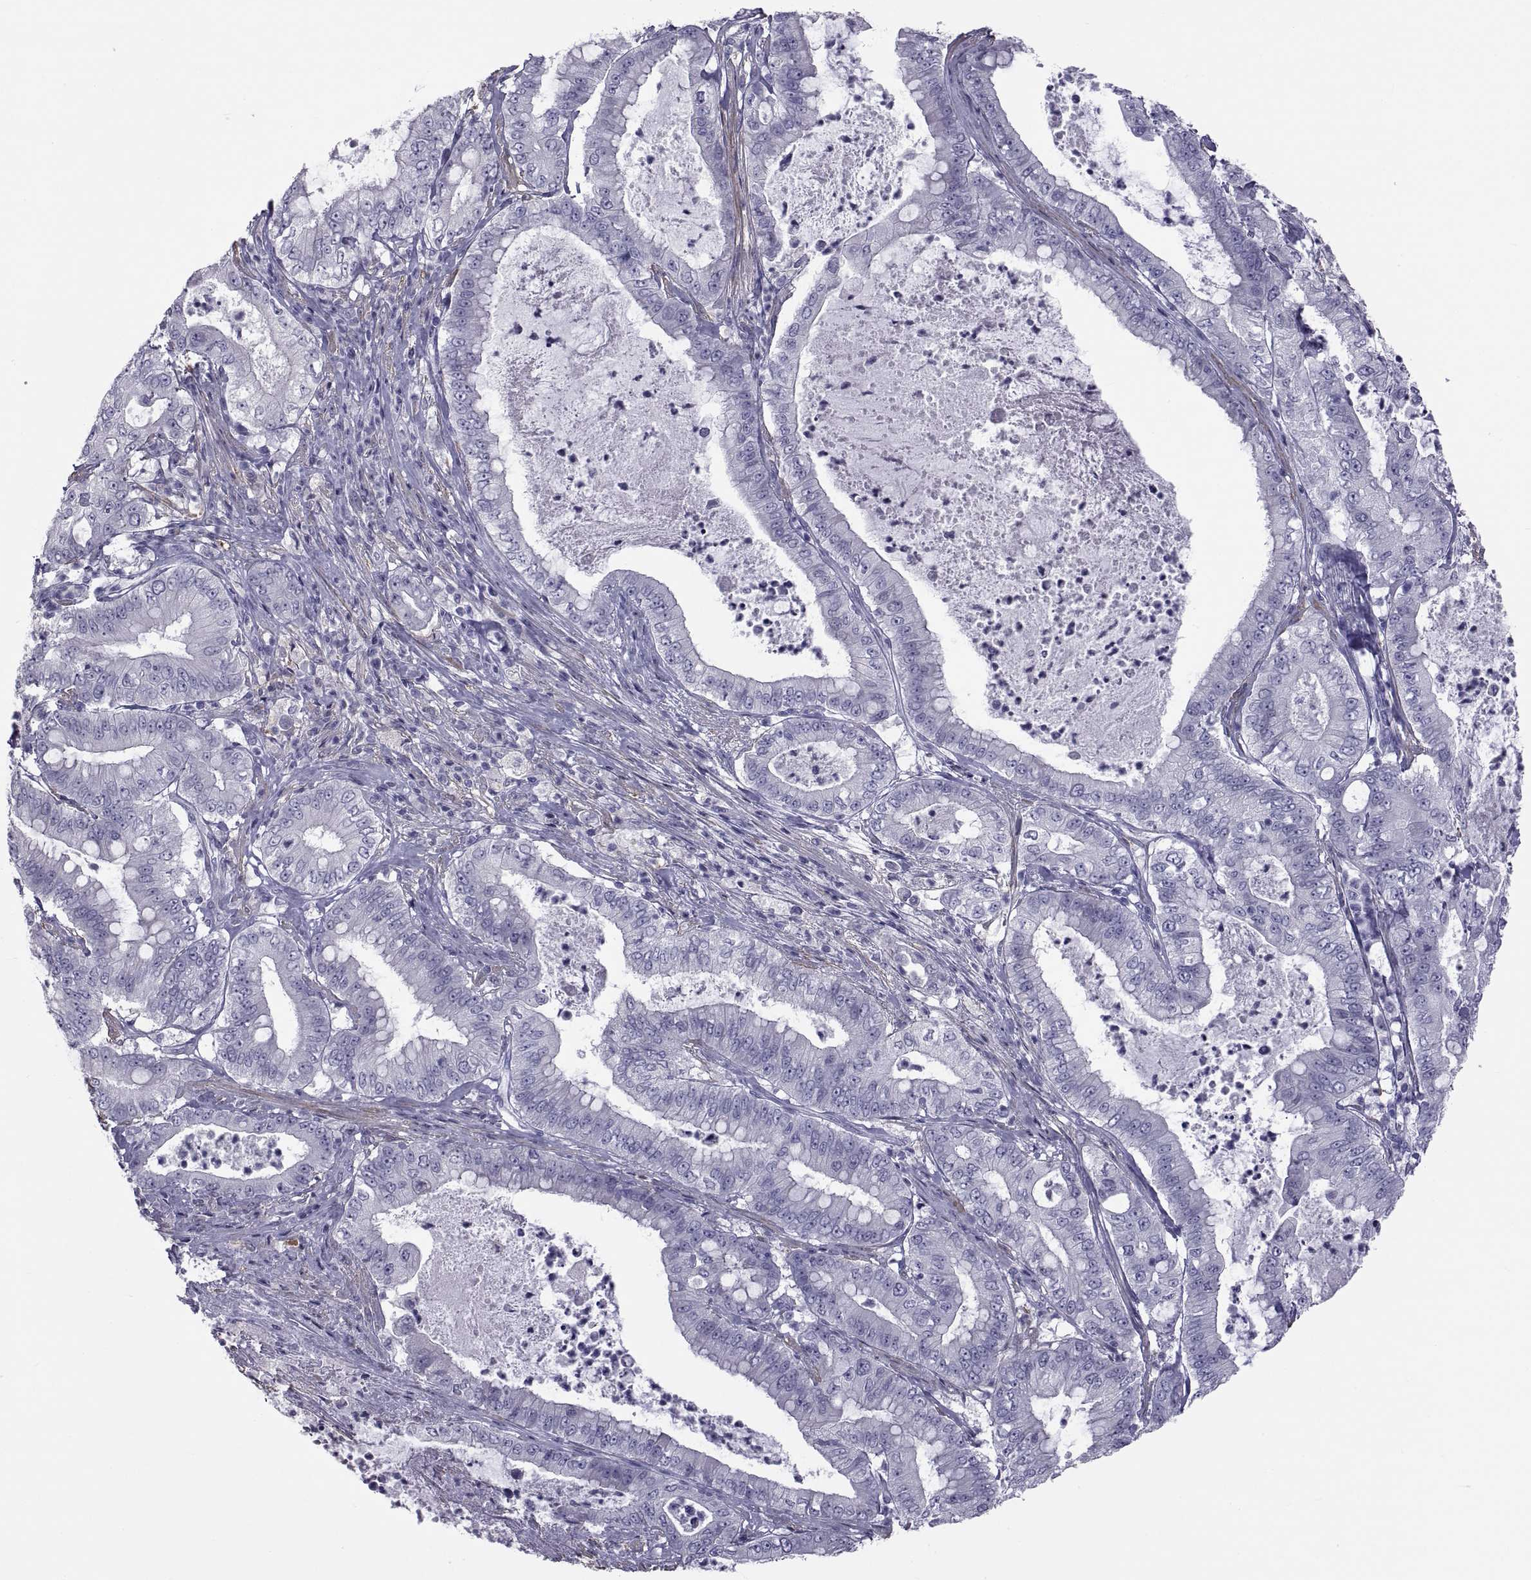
{"staining": {"intensity": "negative", "quantity": "none", "location": "none"}, "tissue": "pancreatic cancer", "cell_type": "Tumor cells", "image_type": "cancer", "snomed": [{"axis": "morphology", "description": "Adenocarcinoma, NOS"}, {"axis": "topography", "description": "Pancreas"}], "caption": "Adenocarcinoma (pancreatic) was stained to show a protein in brown. There is no significant staining in tumor cells. The staining was performed using DAB (3,3'-diaminobenzidine) to visualize the protein expression in brown, while the nuclei were stained in blue with hematoxylin (Magnification: 20x).", "gene": "MAGEB1", "patient": {"sex": "male", "age": 71}}